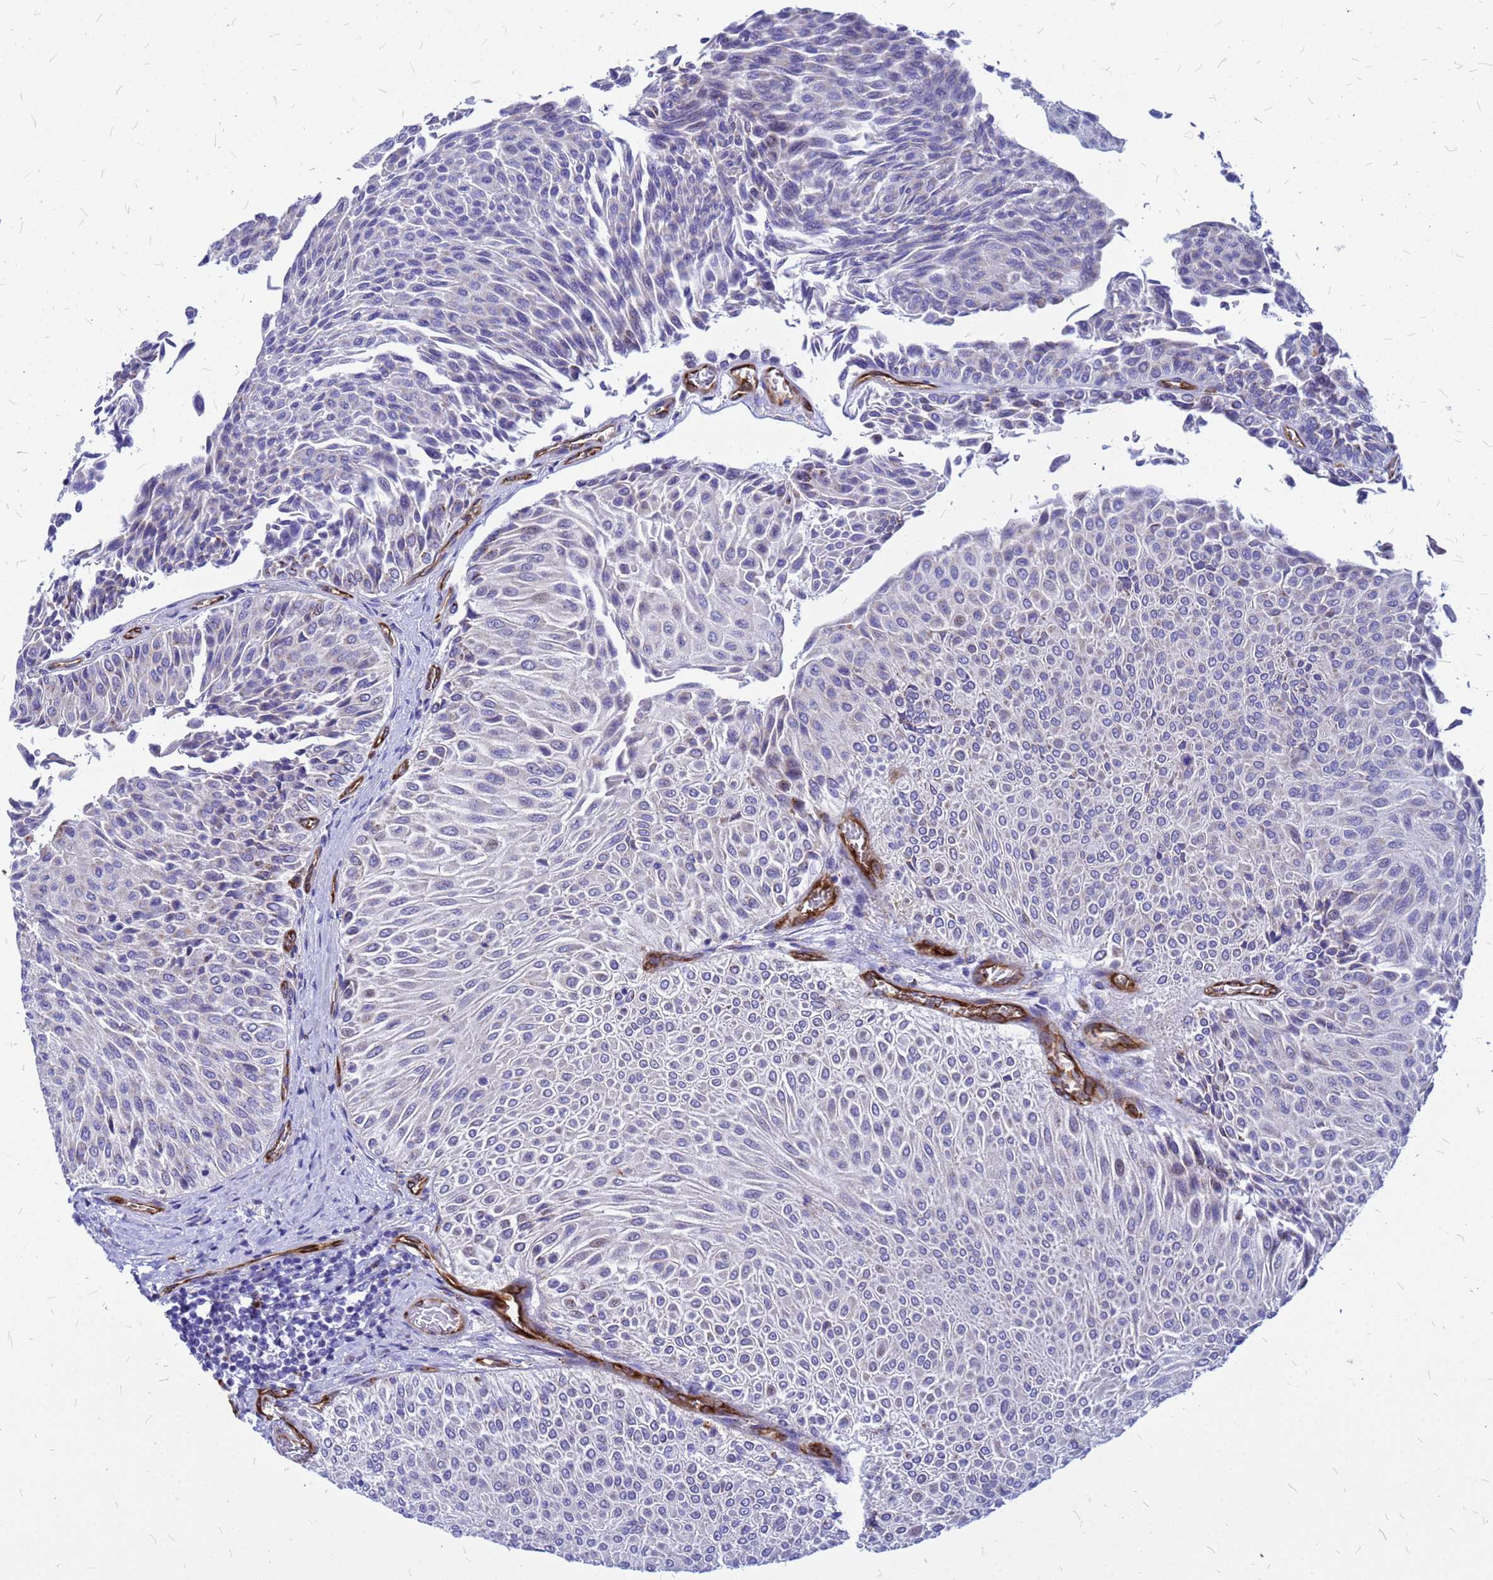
{"staining": {"intensity": "negative", "quantity": "none", "location": "none"}, "tissue": "urothelial cancer", "cell_type": "Tumor cells", "image_type": "cancer", "snomed": [{"axis": "morphology", "description": "Urothelial carcinoma, Low grade"}, {"axis": "topography", "description": "Urinary bladder"}], "caption": "A high-resolution histopathology image shows immunohistochemistry (IHC) staining of urothelial cancer, which exhibits no significant staining in tumor cells.", "gene": "NOSTRIN", "patient": {"sex": "male", "age": 78}}